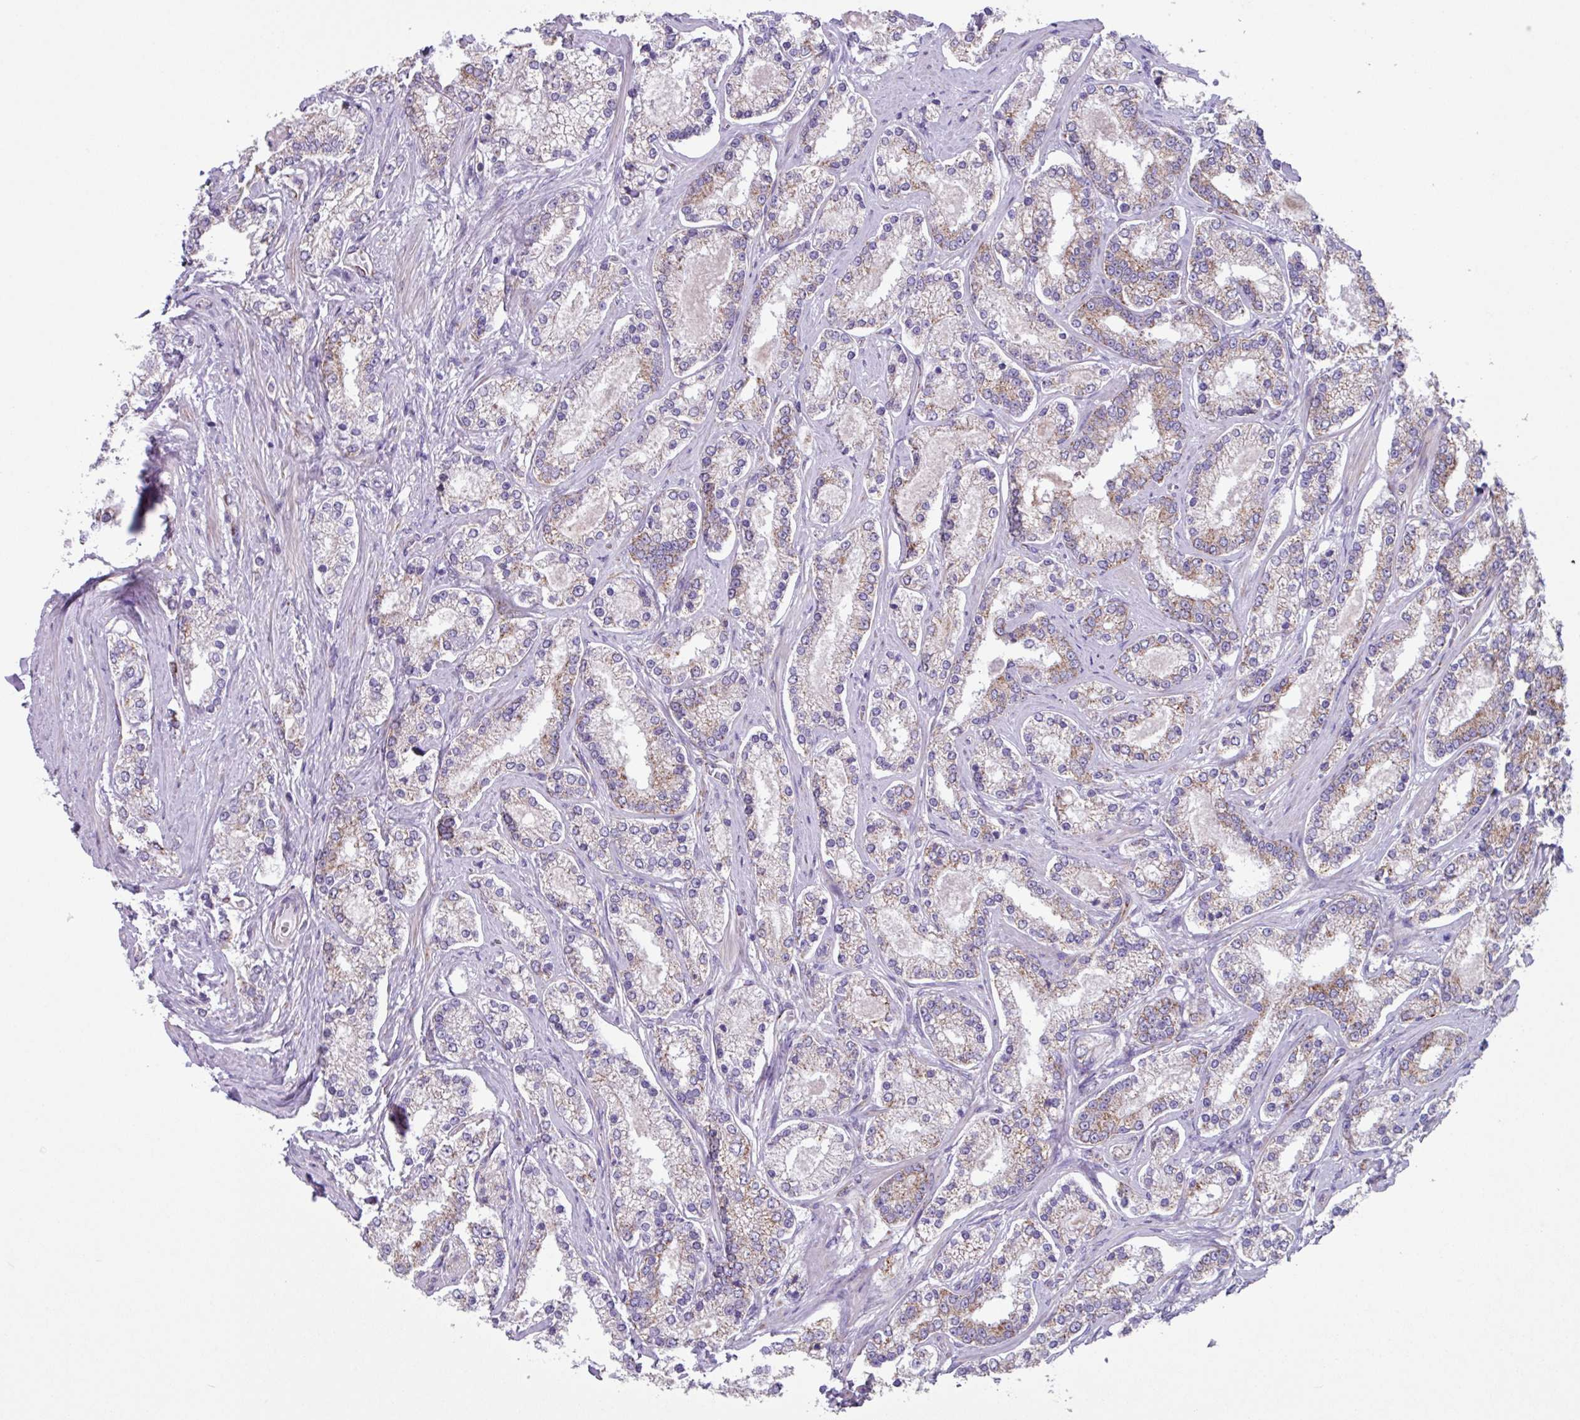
{"staining": {"intensity": "weak", "quantity": "25%-75%", "location": "cytoplasmic/membranous"}, "tissue": "prostate cancer", "cell_type": "Tumor cells", "image_type": "cancer", "snomed": [{"axis": "morphology", "description": "Normal tissue, NOS"}, {"axis": "morphology", "description": "Adenocarcinoma, High grade"}, {"axis": "topography", "description": "Prostate"}], "caption": "Immunohistochemistry (IHC) staining of prostate cancer, which shows low levels of weak cytoplasmic/membranous expression in about 25%-75% of tumor cells indicating weak cytoplasmic/membranous protein staining. The staining was performed using DAB (3,3'-diaminobenzidine) (brown) for protein detection and nuclei were counterstained in hematoxylin (blue).", "gene": "OTULIN", "patient": {"sex": "male", "age": 83}}